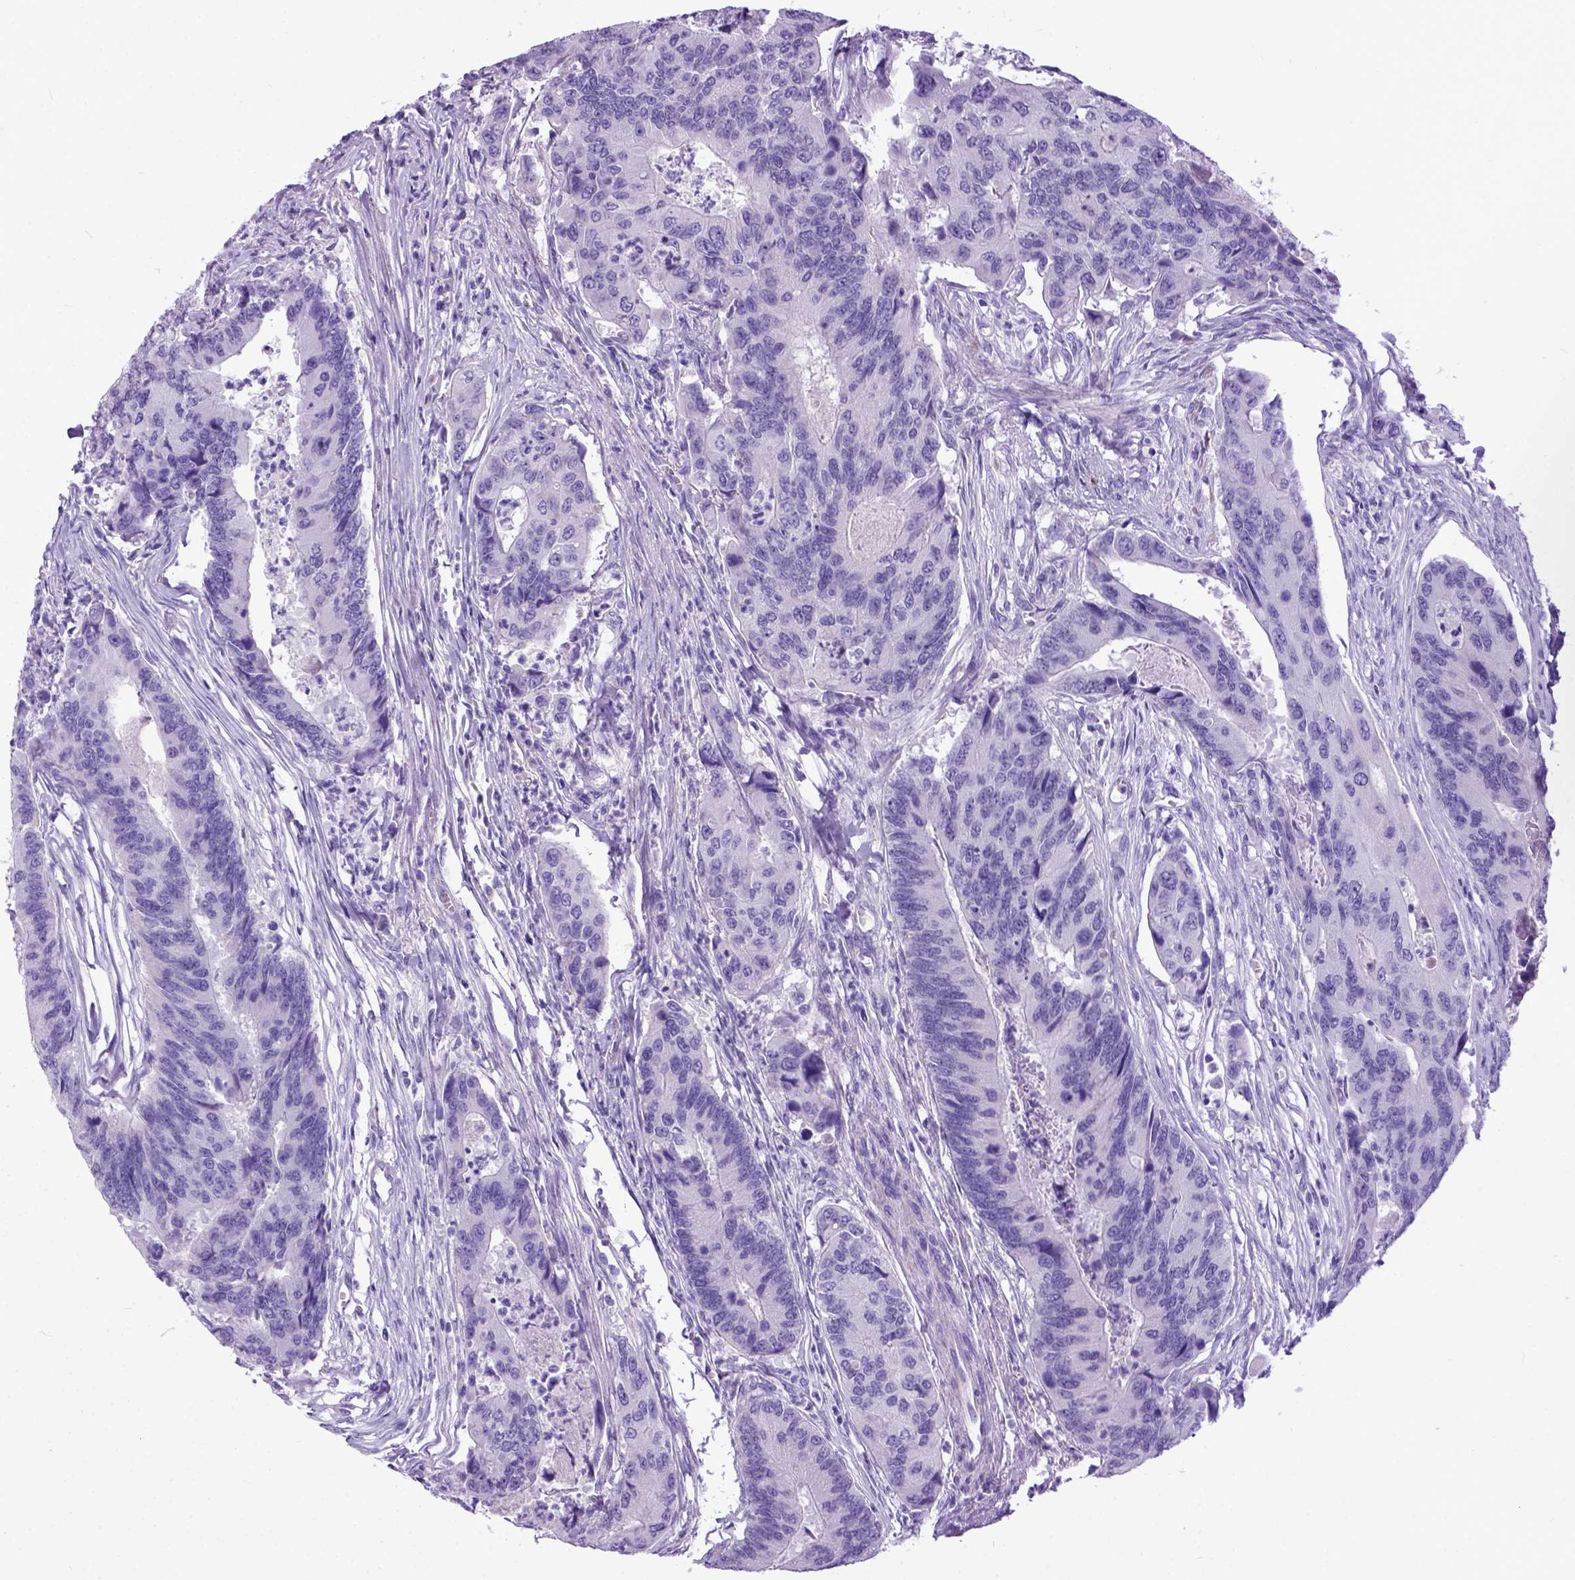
{"staining": {"intensity": "negative", "quantity": "none", "location": "none"}, "tissue": "colorectal cancer", "cell_type": "Tumor cells", "image_type": "cancer", "snomed": [{"axis": "morphology", "description": "Adenocarcinoma, NOS"}, {"axis": "topography", "description": "Colon"}], "caption": "IHC image of neoplastic tissue: human adenocarcinoma (colorectal) stained with DAB (3,3'-diaminobenzidine) demonstrates no significant protein positivity in tumor cells. (Brightfield microscopy of DAB (3,3'-diaminobenzidine) immunohistochemistry at high magnification).", "gene": "IGF2", "patient": {"sex": "female", "age": 67}}